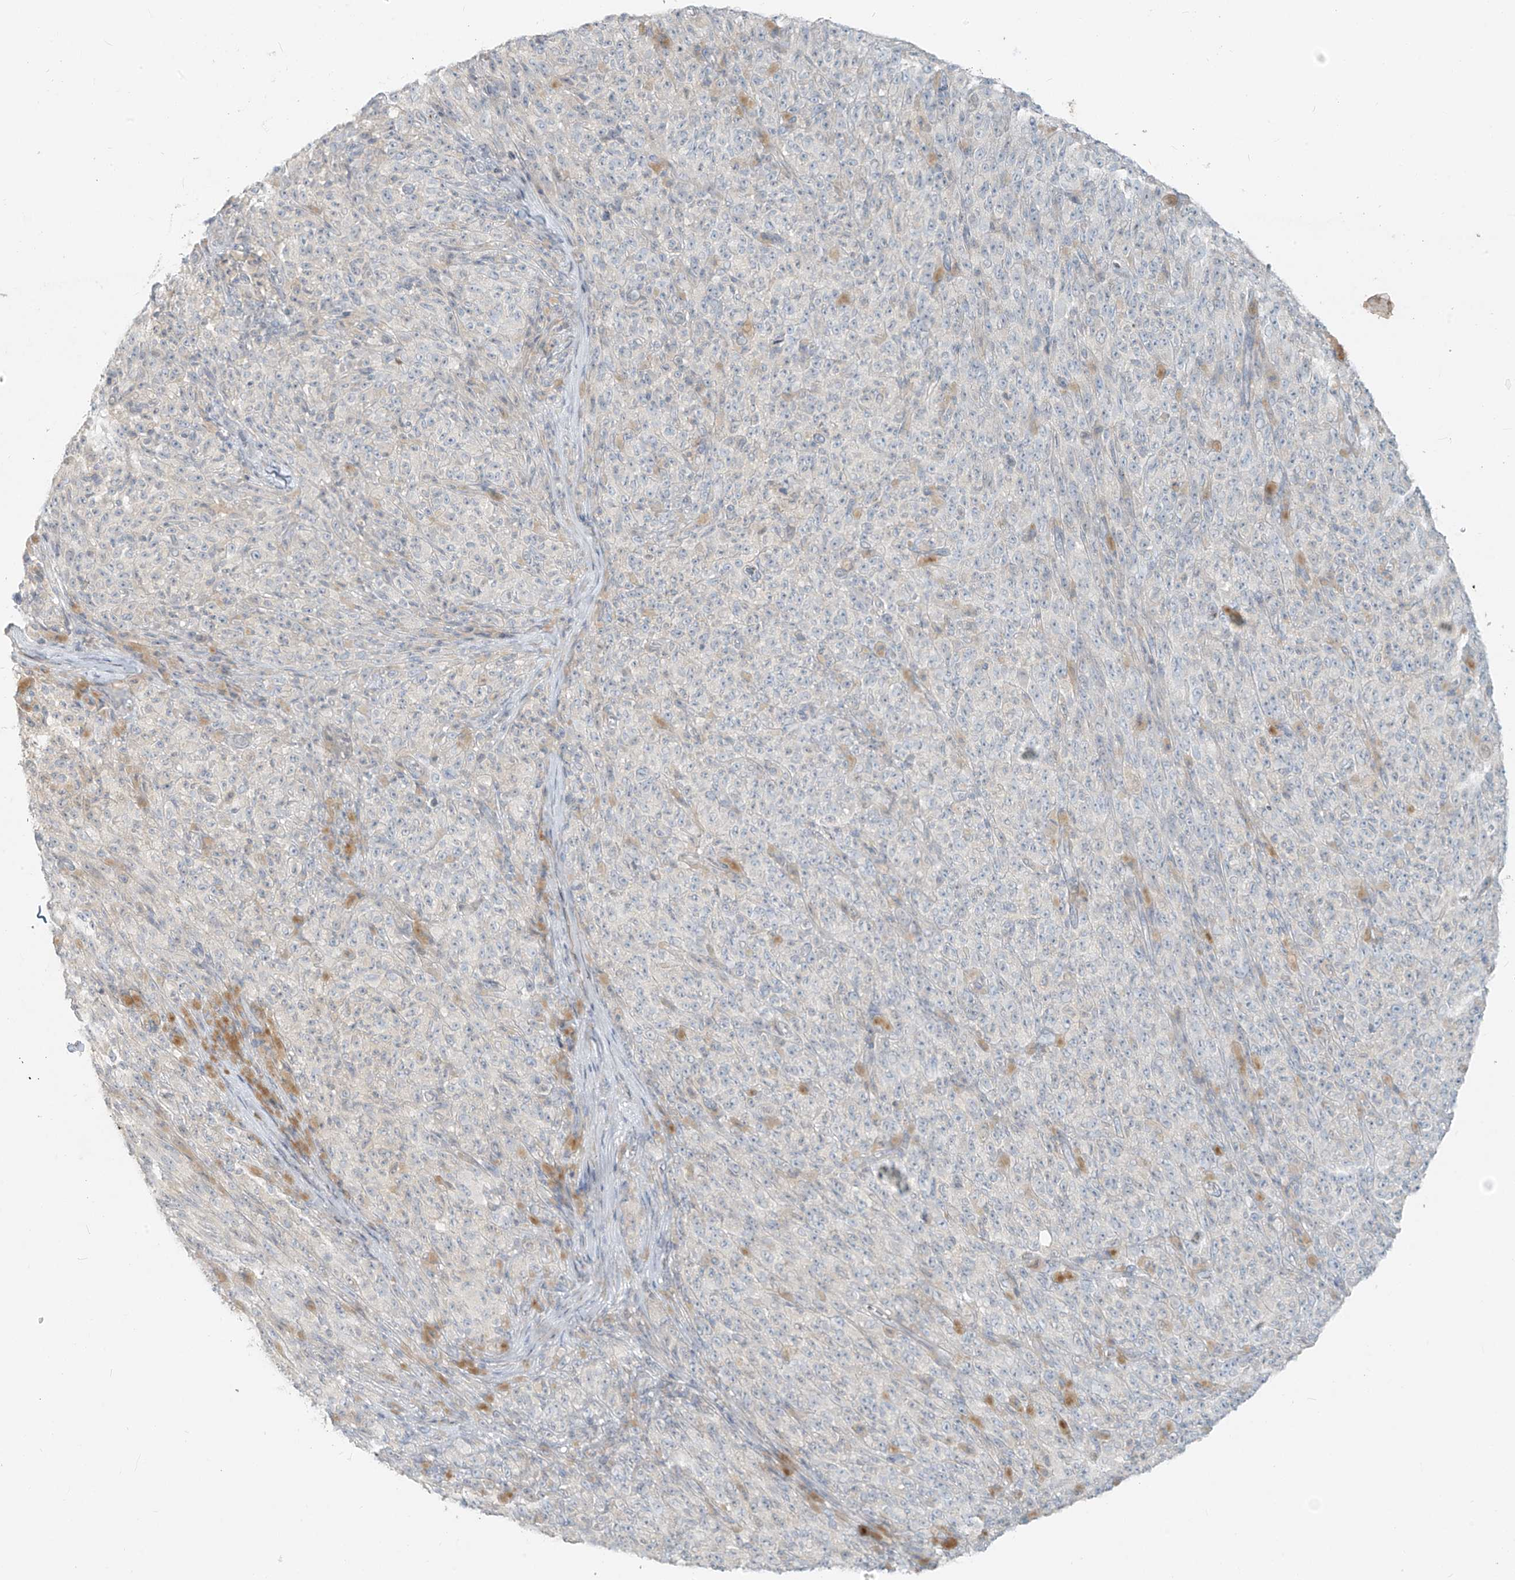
{"staining": {"intensity": "negative", "quantity": "none", "location": "none"}, "tissue": "melanoma", "cell_type": "Tumor cells", "image_type": "cancer", "snomed": [{"axis": "morphology", "description": "Malignant melanoma, NOS"}, {"axis": "topography", "description": "Skin"}], "caption": "Immunohistochemistry of human melanoma shows no staining in tumor cells.", "gene": "OSBPL7", "patient": {"sex": "female", "age": 82}}